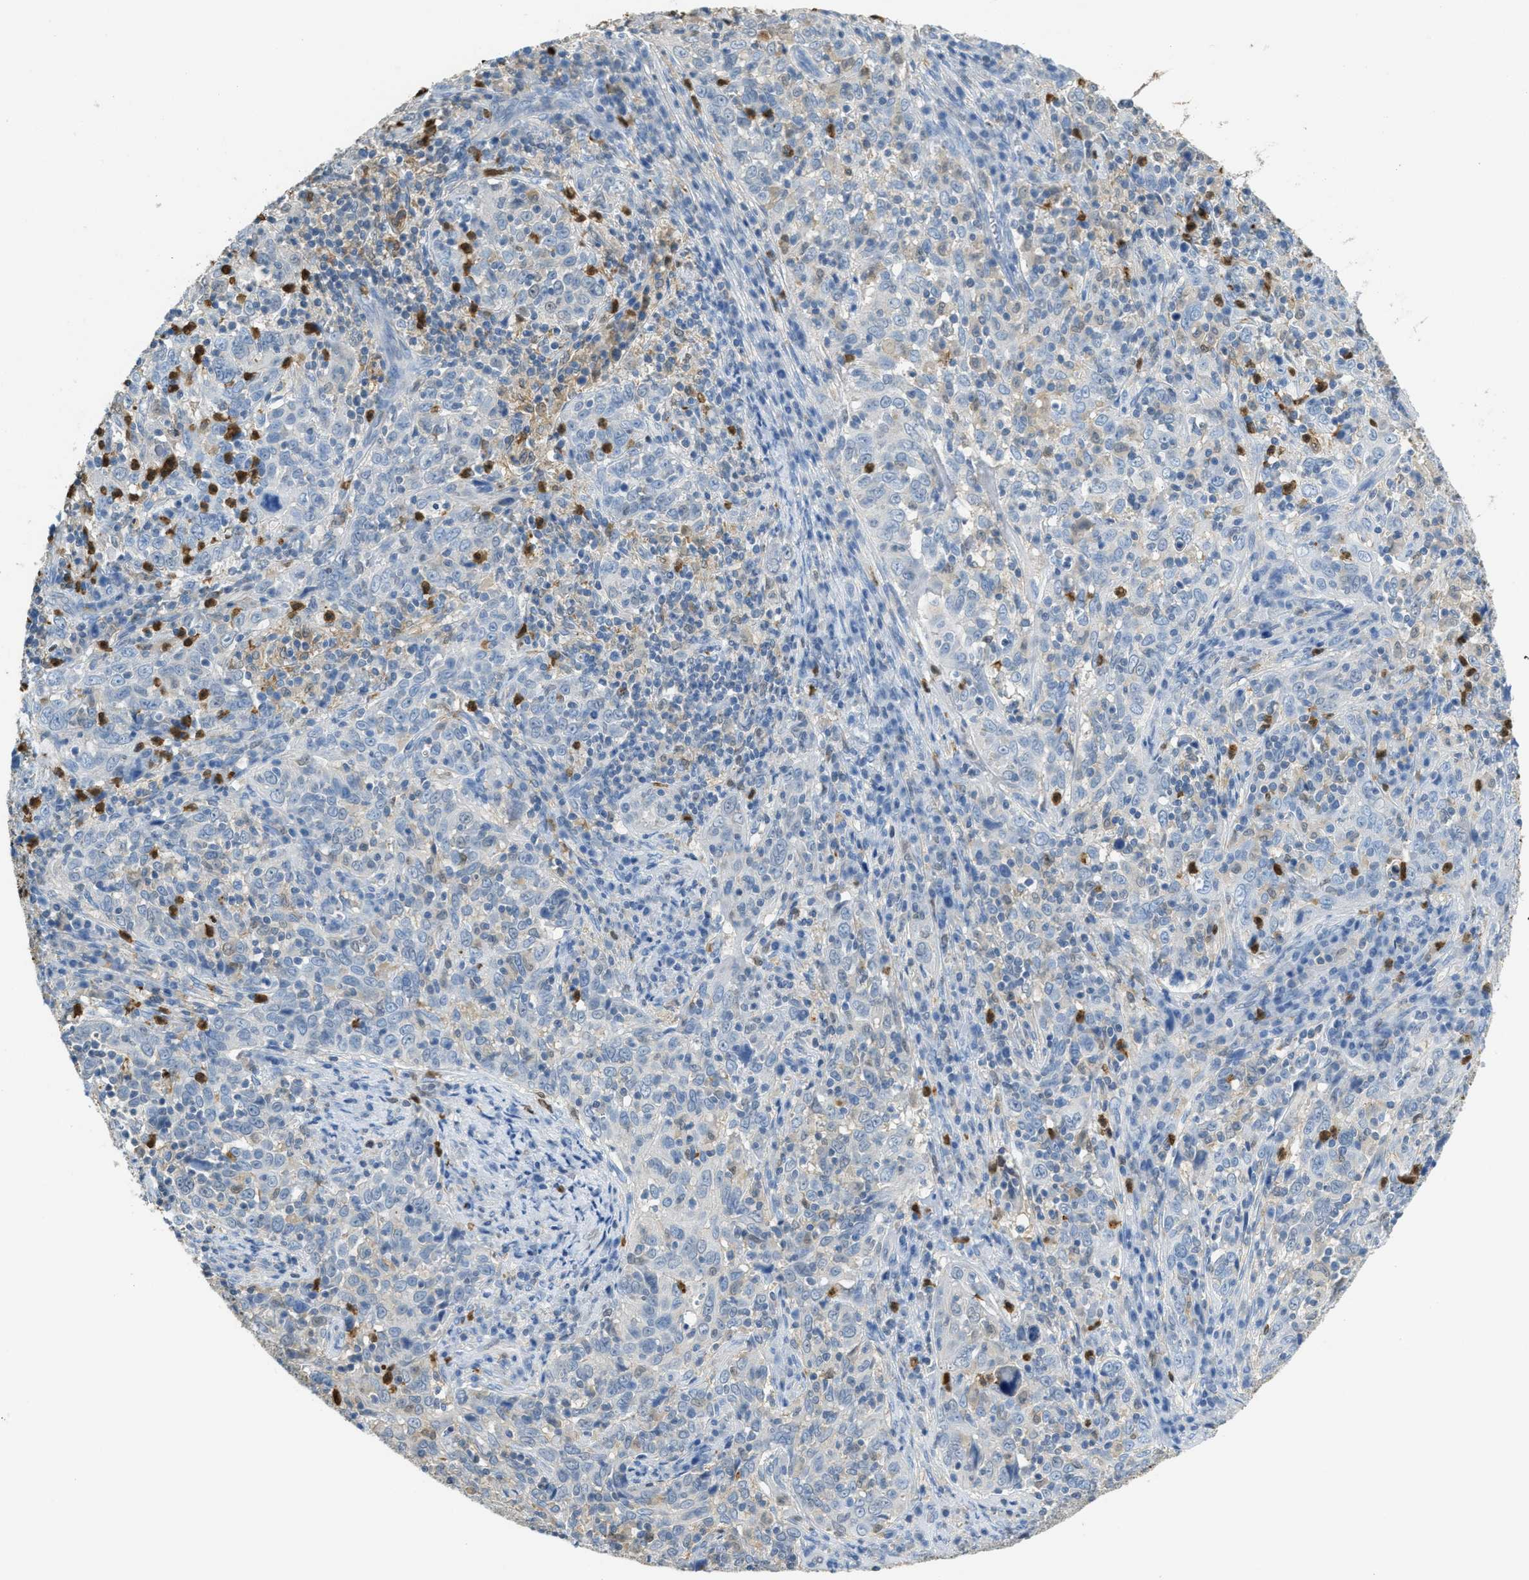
{"staining": {"intensity": "negative", "quantity": "none", "location": "none"}, "tissue": "cervical cancer", "cell_type": "Tumor cells", "image_type": "cancer", "snomed": [{"axis": "morphology", "description": "Squamous cell carcinoma, NOS"}, {"axis": "topography", "description": "Cervix"}], "caption": "High magnification brightfield microscopy of cervical cancer (squamous cell carcinoma) stained with DAB (3,3'-diaminobenzidine) (brown) and counterstained with hematoxylin (blue): tumor cells show no significant positivity.", "gene": "SERPINB1", "patient": {"sex": "female", "age": 46}}